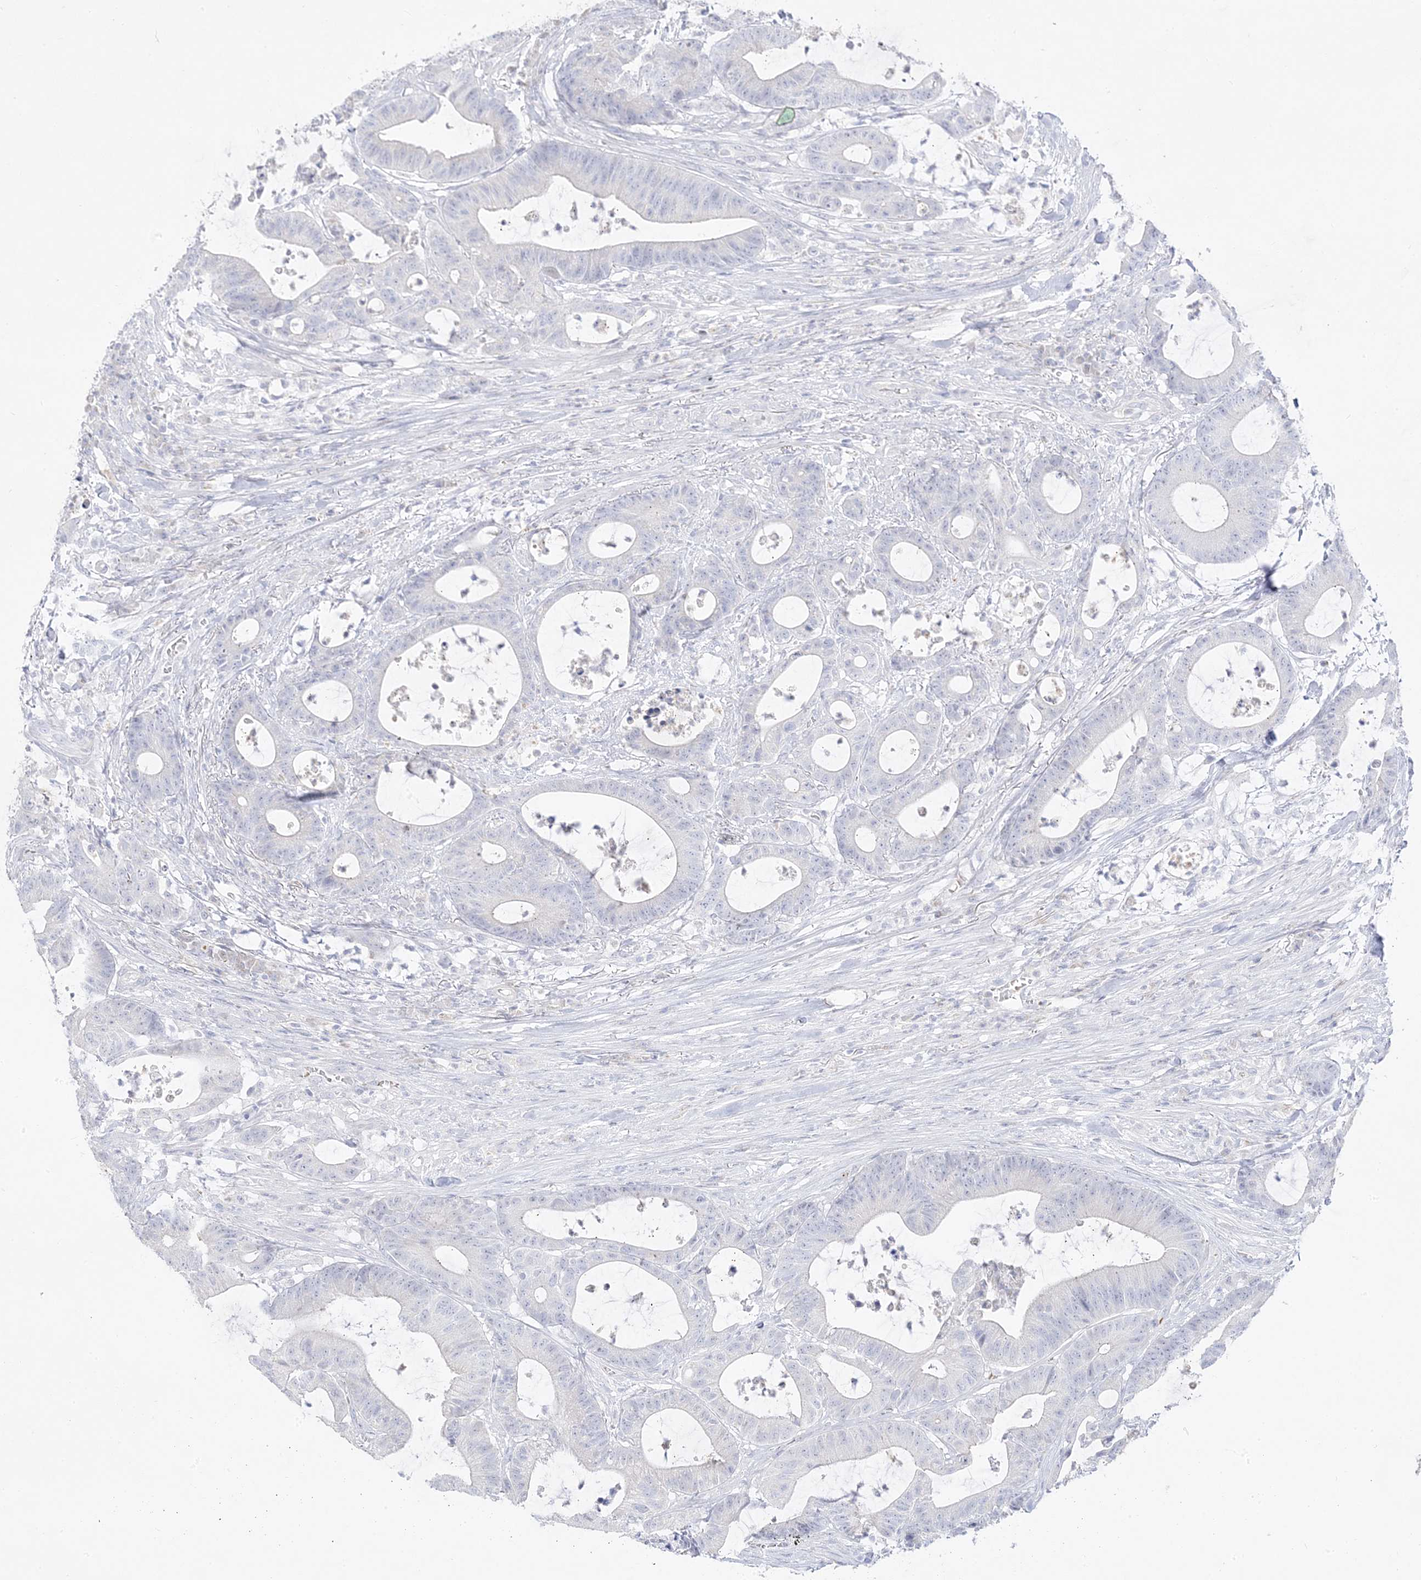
{"staining": {"intensity": "negative", "quantity": "none", "location": "none"}, "tissue": "colorectal cancer", "cell_type": "Tumor cells", "image_type": "cancer", "snomed": [{"axis": "morphology", "description": "Adenocarcinoma, NOS"}, {"axis": "topography", "description": "Colon"}], "caption": "This photomicrograph is of colorectal cancer stained with immunohistochemistry (IHC) to label a protein in brown with the nuclei are counter-stained blue. There is no positivity in tumor cells.", "gene": "TRANK1", "patient": {"sex": "female", "age": 84}}